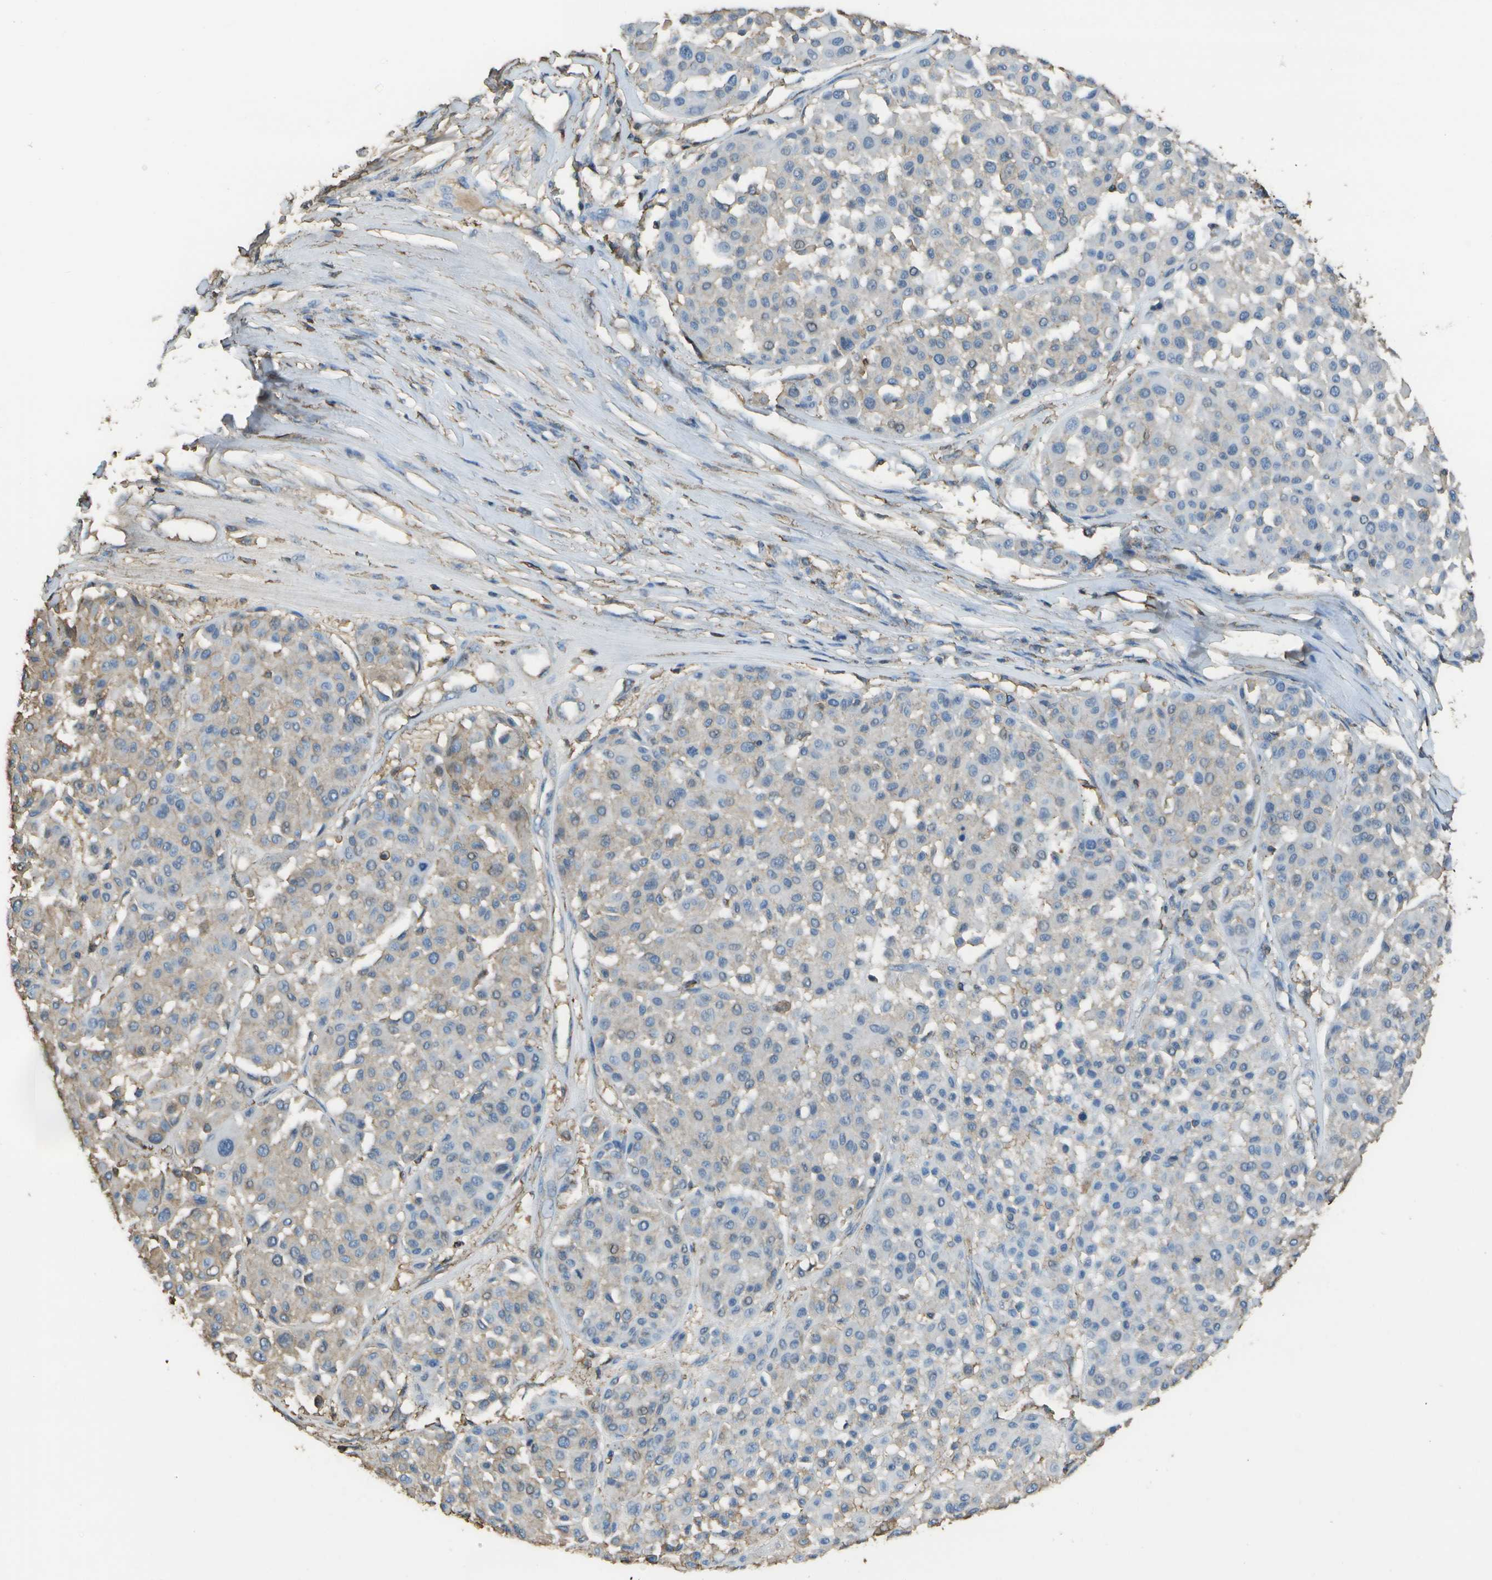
{"staining": {"intensity": "weak", "quantity": "25%-75%", "location": "cytoplasmic/membranous"}, "tissue": "melanoma", "cell_type": "Tumor cells", "image_type": "cancer", "snomed": [{"axis": "morphology", "description": "Malignant melanoma, Metastatic site"}, {"axis": "topography", "description": "Soft tissue"}], "caption": "An image of melanoma stained for a protein demonstrates weak cytoplasmic/membranous brown staining in tumor cells. The staining was performed using DAB, with brown indicating positive protein expression. Nuclei are stained blue with hematoxylin.", "gene": "CYP4F11", "patient": {"sex": "male", "age": 41}}